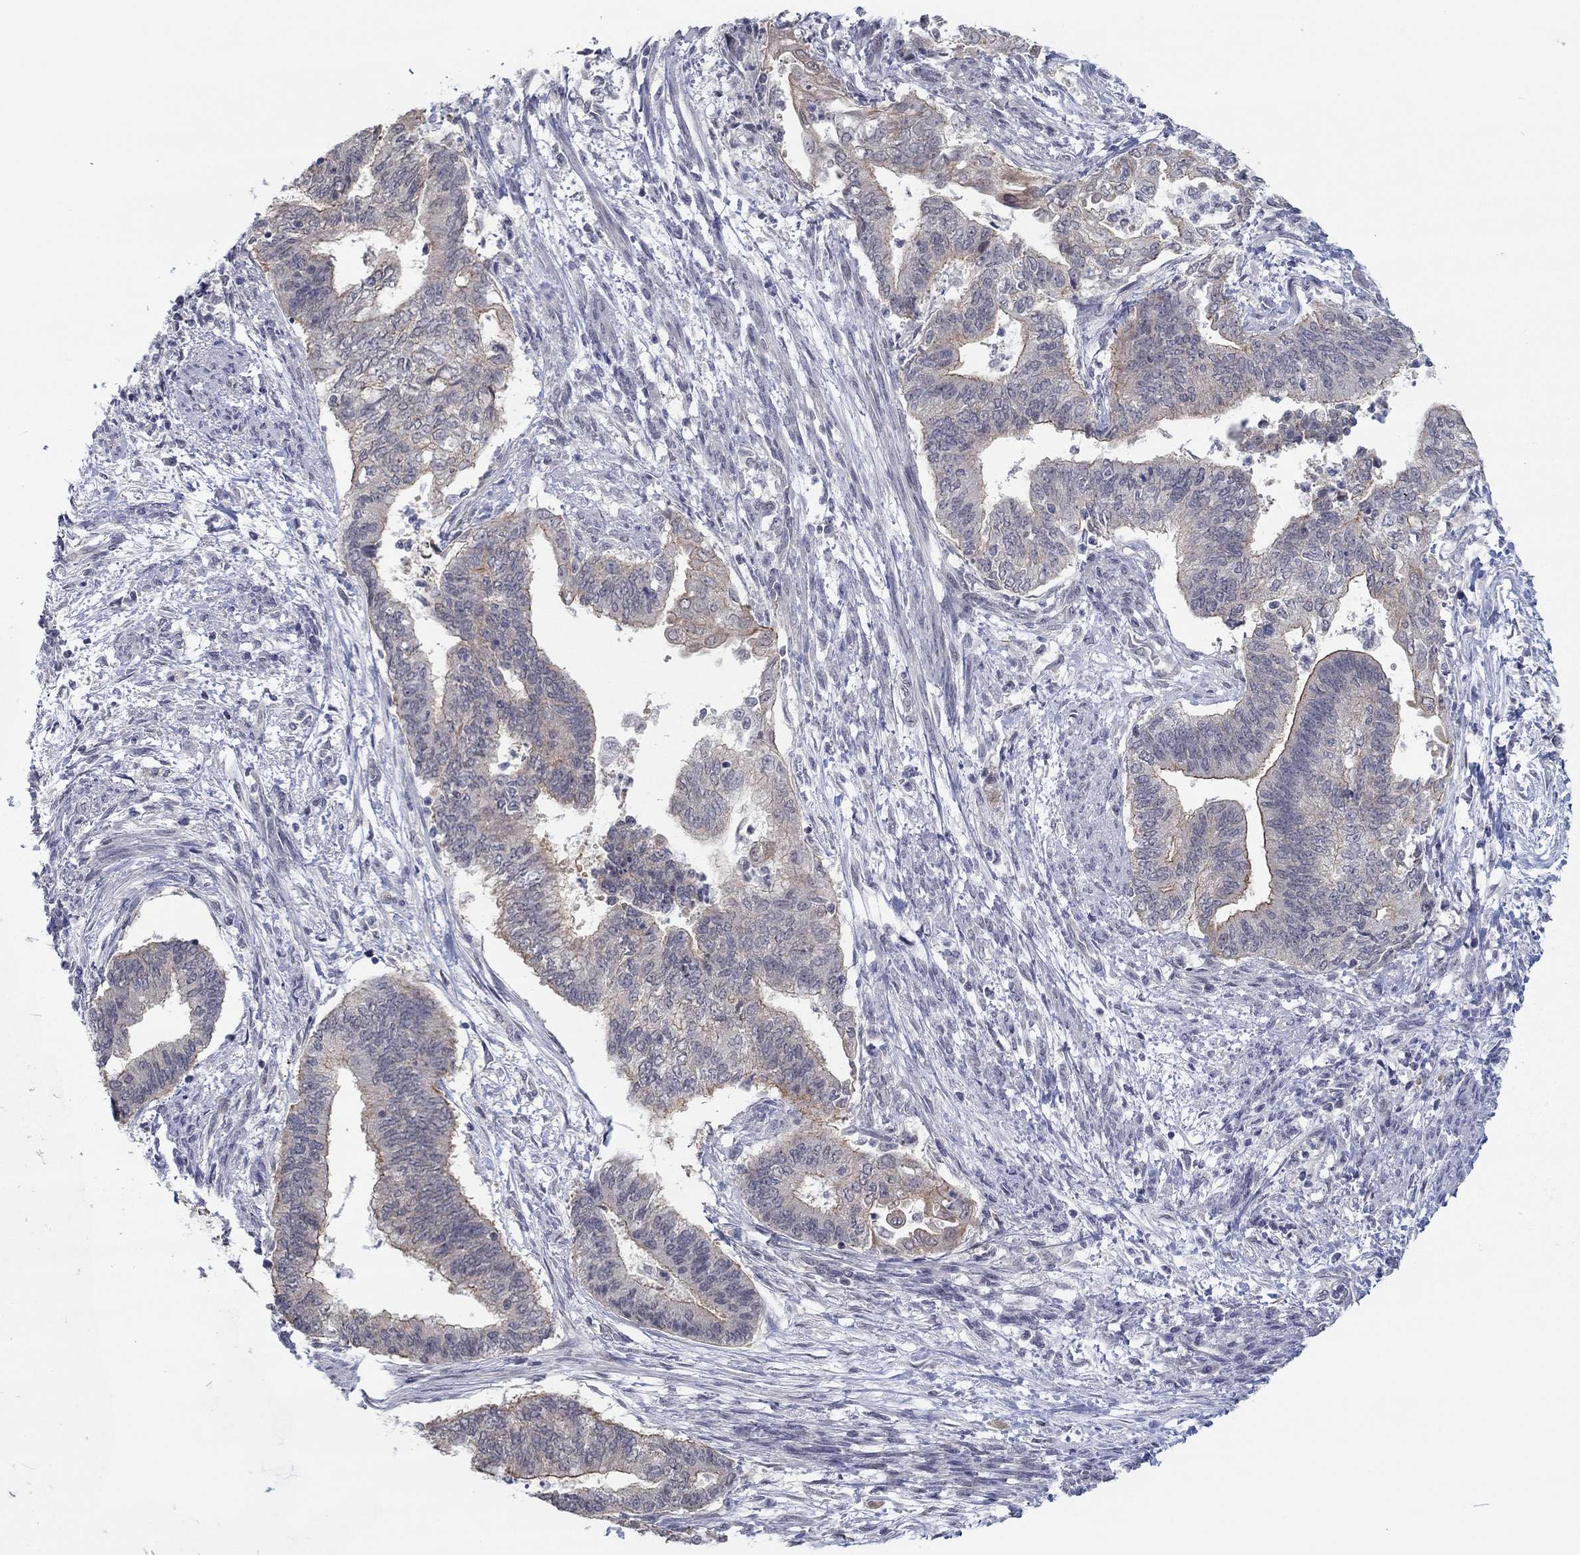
{"staining": {"intensity": "moderate", "quantity": "<25%", "location": "cytoplasmic/membranous"}, "tissue": "endometrial cancer", "cell_type": "Tumor cells", "image_type": "cancer", "snomed": [{"axis": "morphology", "description": "Adenocarcinoma, NOS"}, {"axis": "topography", "description": "Endometrium"}], "caption": "Adenocarcinoma (endometrial) stained with DAB immunohistochemistry (IHC) reveals low levels of moderate cytoplasmic/membranous positivity in about <25% of tumor cells.", "gene": "SLC22A2", "patient": {"sex": "female", "age": 65}}